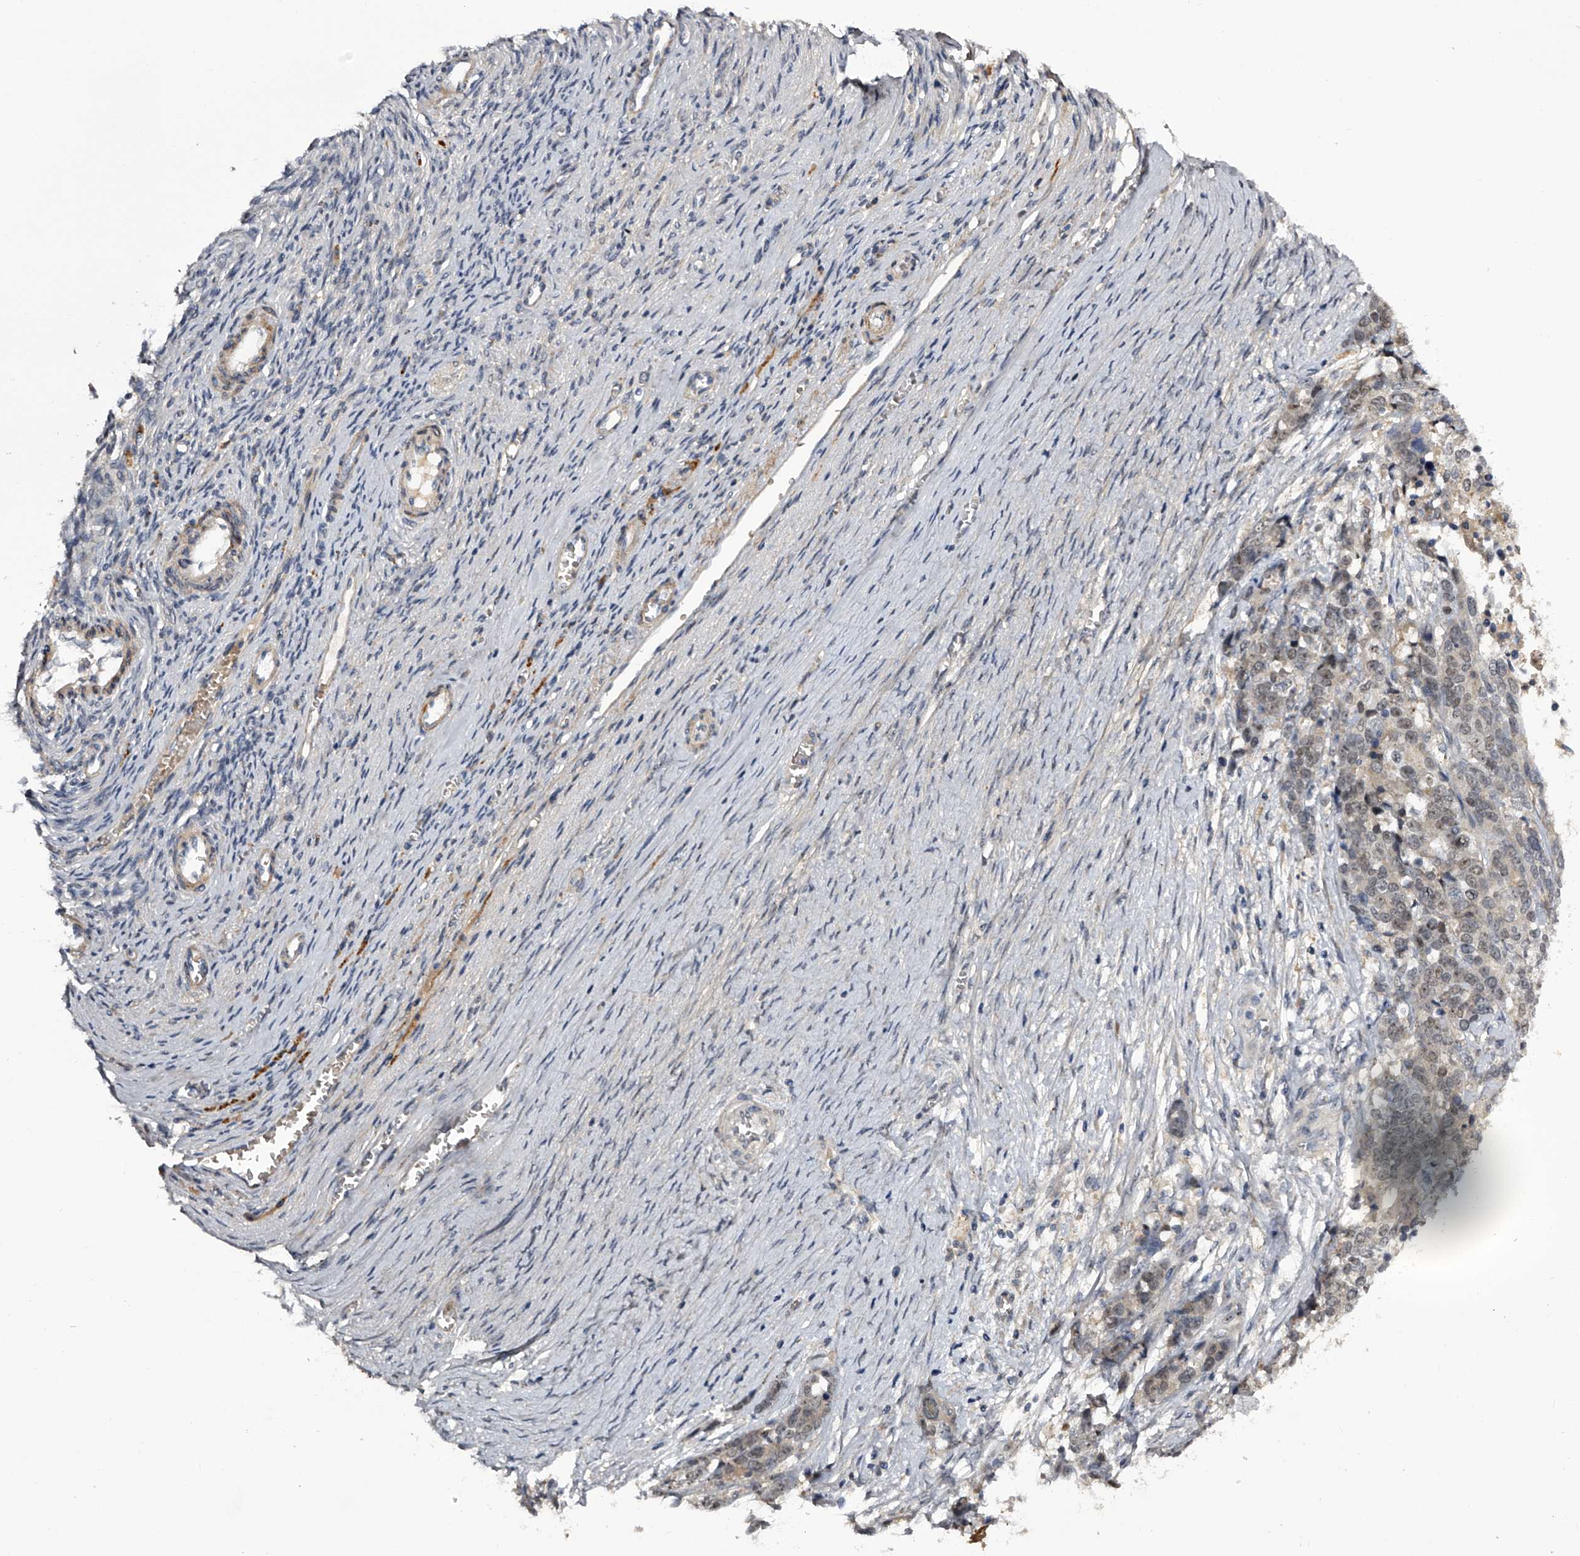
{"staining": {"intensity": "weak", "quantity": "<25%", "location": "nuclear"}, "tissue": "ovarian cancer", "cell_type": "Tumor cells", "image_type": "cancer", "snomed": [{"axis": "morphology", "description": "Cystadenocarcinoma, serous, NOS"}, {"axis": "topography", "description": "Ovary"}], "caption": "IHC histopathology image of ovarian cancer (serous cystadenocarcinoma) stained for a protein (brown), which demonstrates no positivity in tumor cells.", "gene": "MDN1", "patient": {"sex": "female", "age": 44}}